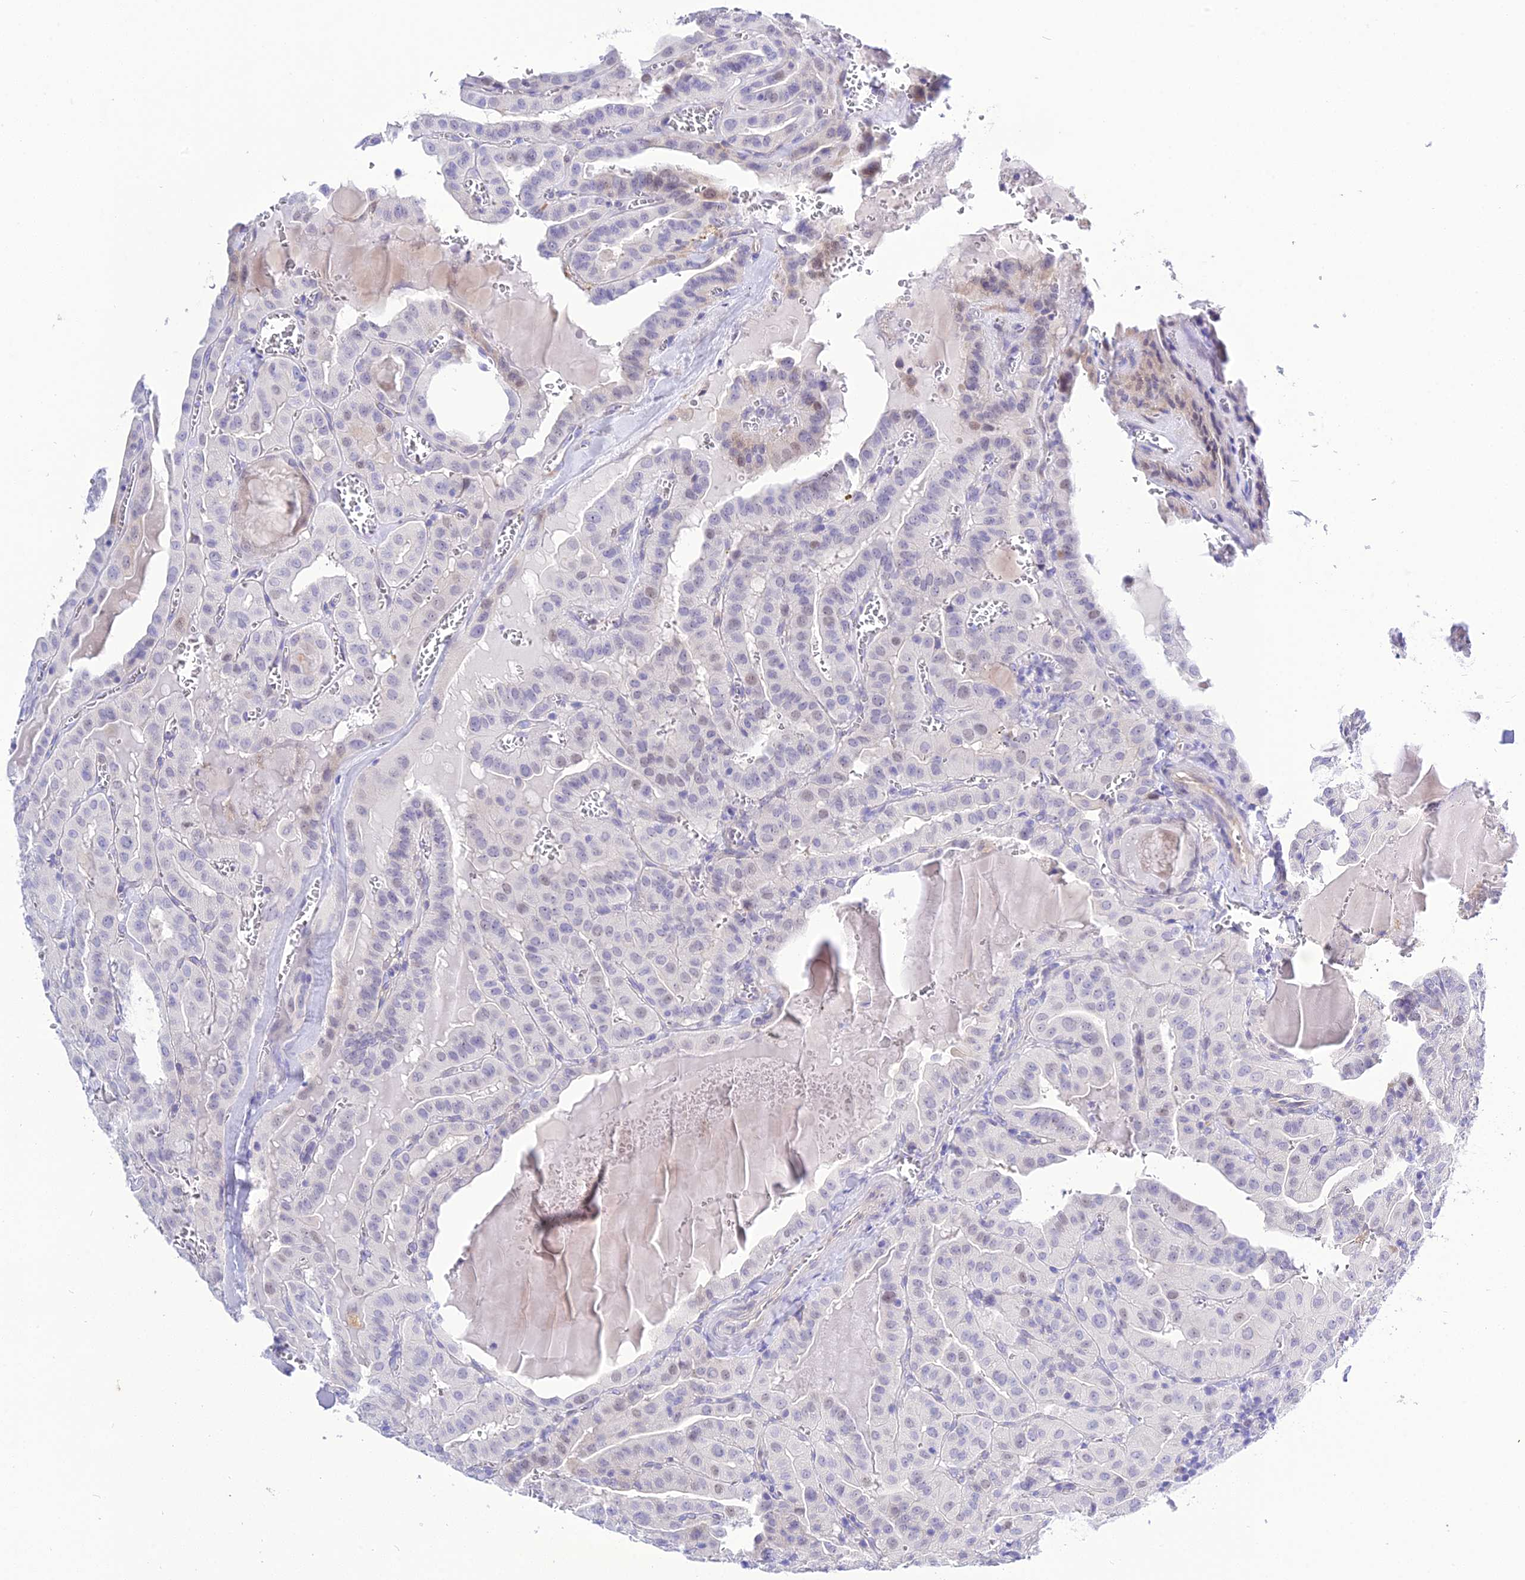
{"staining": {"intensity": "weak", "quantity": "<25%", "location": "nuclear"}, "tissue": "thyroid cancer", "cell_type": "Tumor cells", "image_type": "cancer", "snomed": [{"axis": "morphology", "description": "Papillary adenocarcinoma, NOS"}, {"axis": "topography", "description": "Thyroid gland"}], "caption": "The photomicrograph demonstrates no staining of tumor cells in papillary adenocarcinoma (thyroid).", "gene": "DEFB107A", "patient": {"sex": "male", "age": 52}}